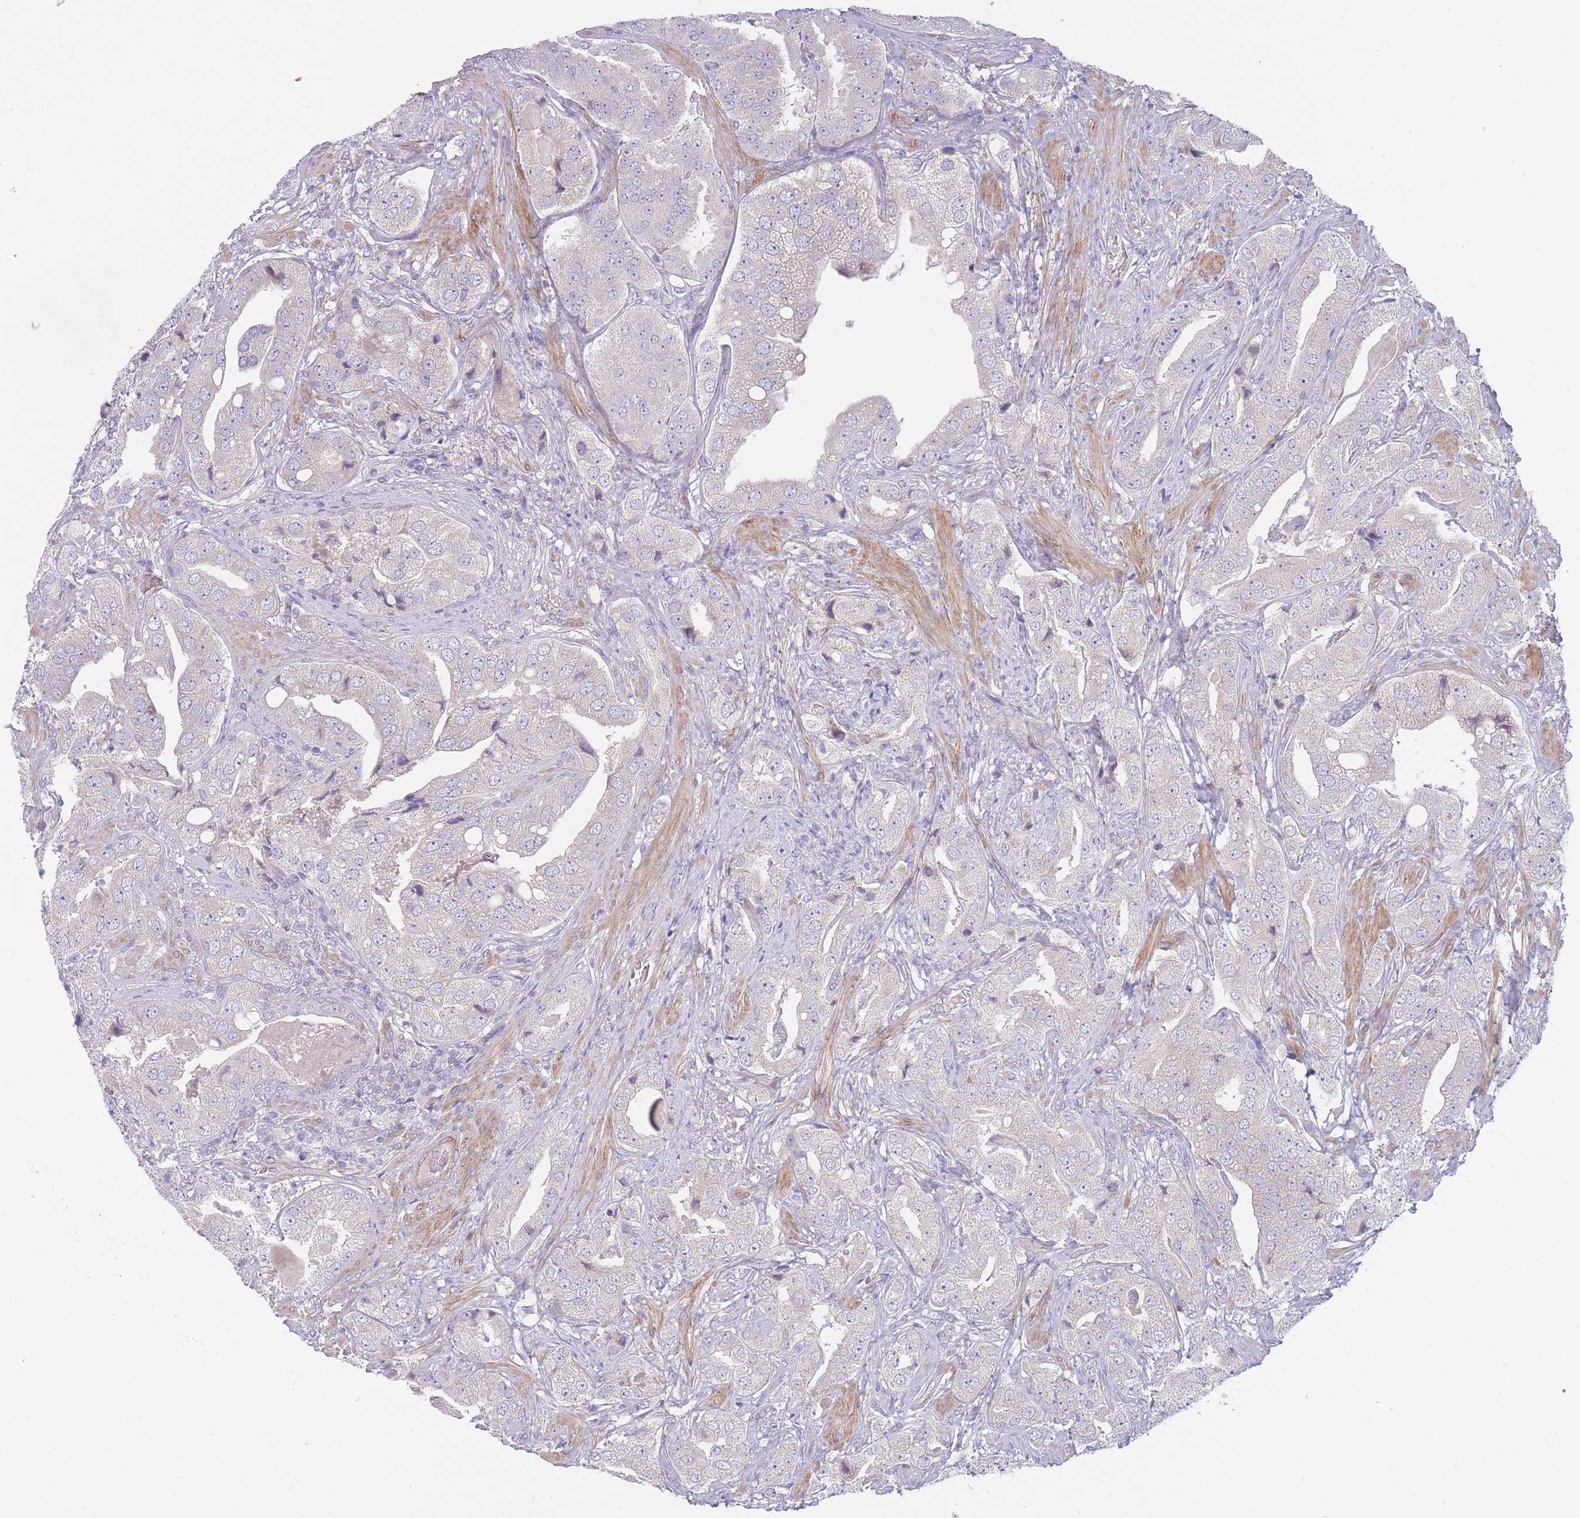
{"staining": {"intensity": "negative", "quantity": "none", "location": "none"}, "tissue": "prostate cancer", "cell_type": "Tumor cells", "image_type": "cancer", "snomed": [{"axis": "morphology", "description": "Adenocarcinoma, High grade"}, {"axis": "topography", "description": "Prostate"}], "caption": "A micrograph of human prostate adenocarcinoma (high-grade) is negative for staining in tumor cells.", "gene": "PNPLA5", "patient": {"sex": "male", "age": 63}}